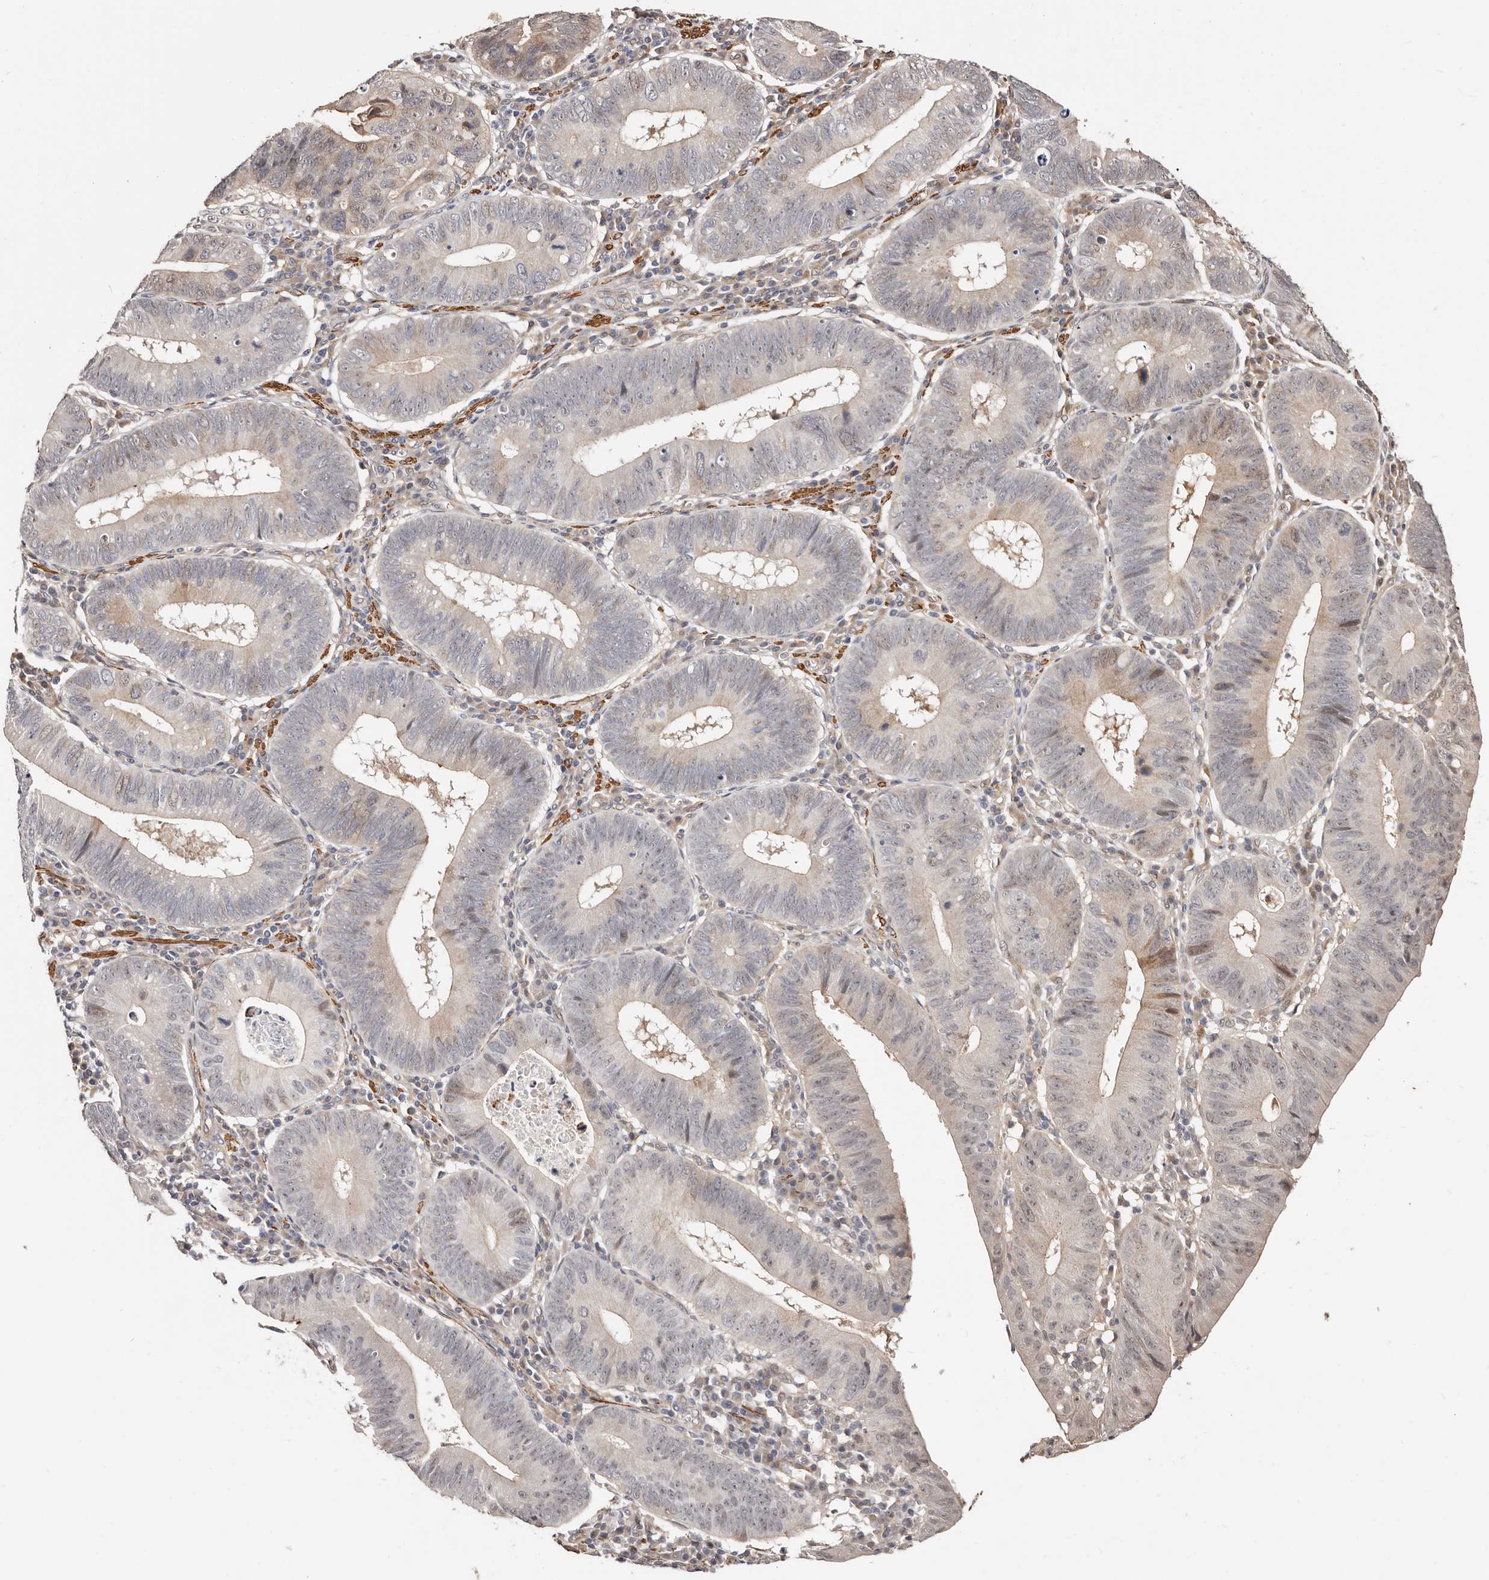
{"staining": {"intensity": "weak", "quantity": "<25%", "location": "cytoplasmic/membranous"}, "tissue": "stomach cancer", "cell_type": "Tumor cells", "image_type": "cancer", "snomed": [{"axis": "morphology", "description": "Adenocarcinoma, NOS"}, {"axis": "topography", "description": "Stomach"}], "caption": "There is no significant expression in tumor cells of adenocarcinoma (stomach). The staining is performed using DAB brown chromogen with nuclei counter-stained in using hematoxylin.", "gene": "TRIP13", "patient": {"sex": "male", "age": 59}}